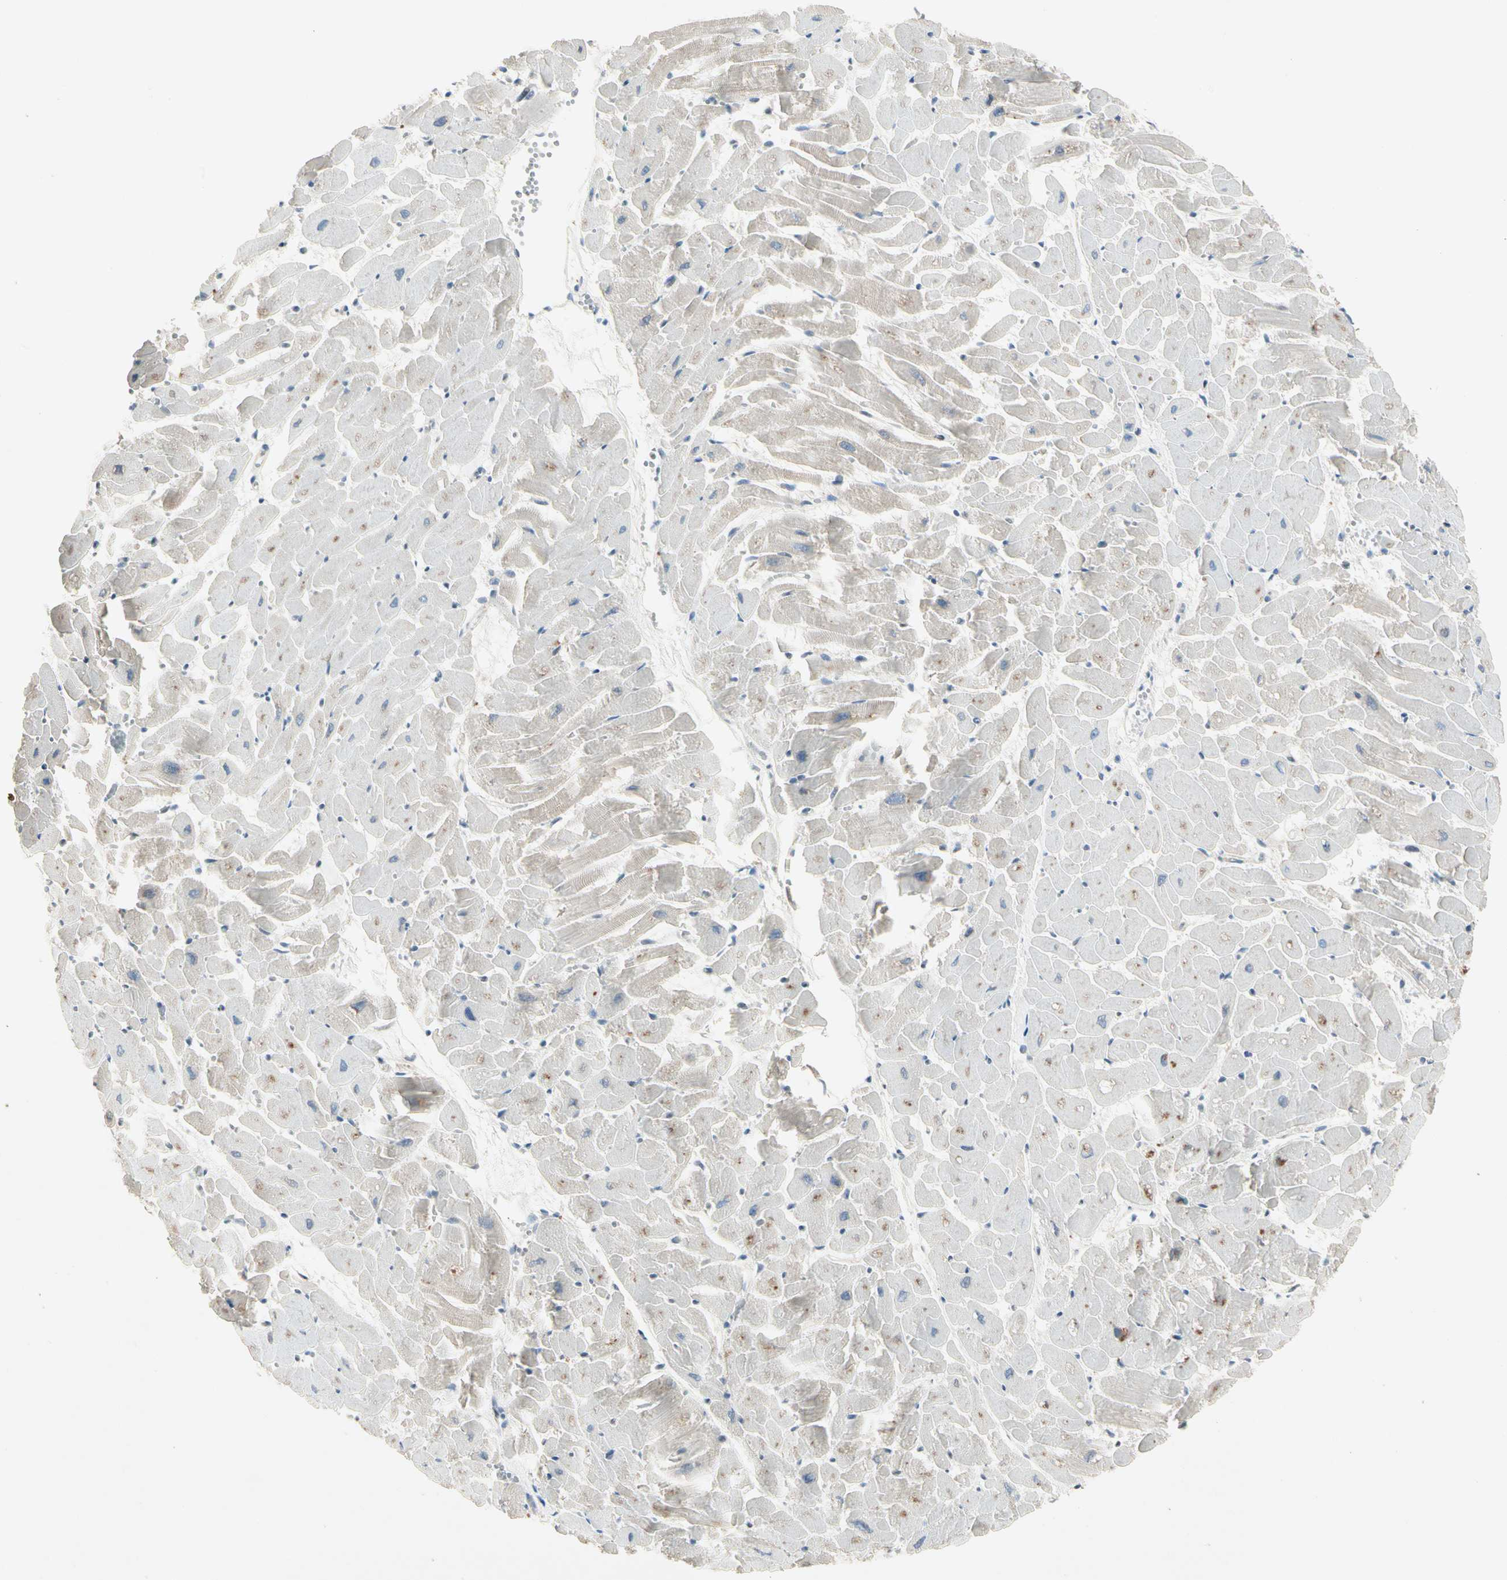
{"staining": {"intensity": "weak", "quantity": "<25%", "location": "cytoplasmic/membranous"}, "tissue": "heart muscle", "cell_type": "Cardiomyocytes", "image_type": "normal", "snomed": [{"axis": "morphology", "description": "Normal tissue, NOS"}, {"axis": "topography", "description": "Heart"}], "caption": "Cardiomyocytes are negative for brown protein staining in normal heart muscle.", "gene": "IL1R1", "patient": {"sex": "female", "age": 19}}